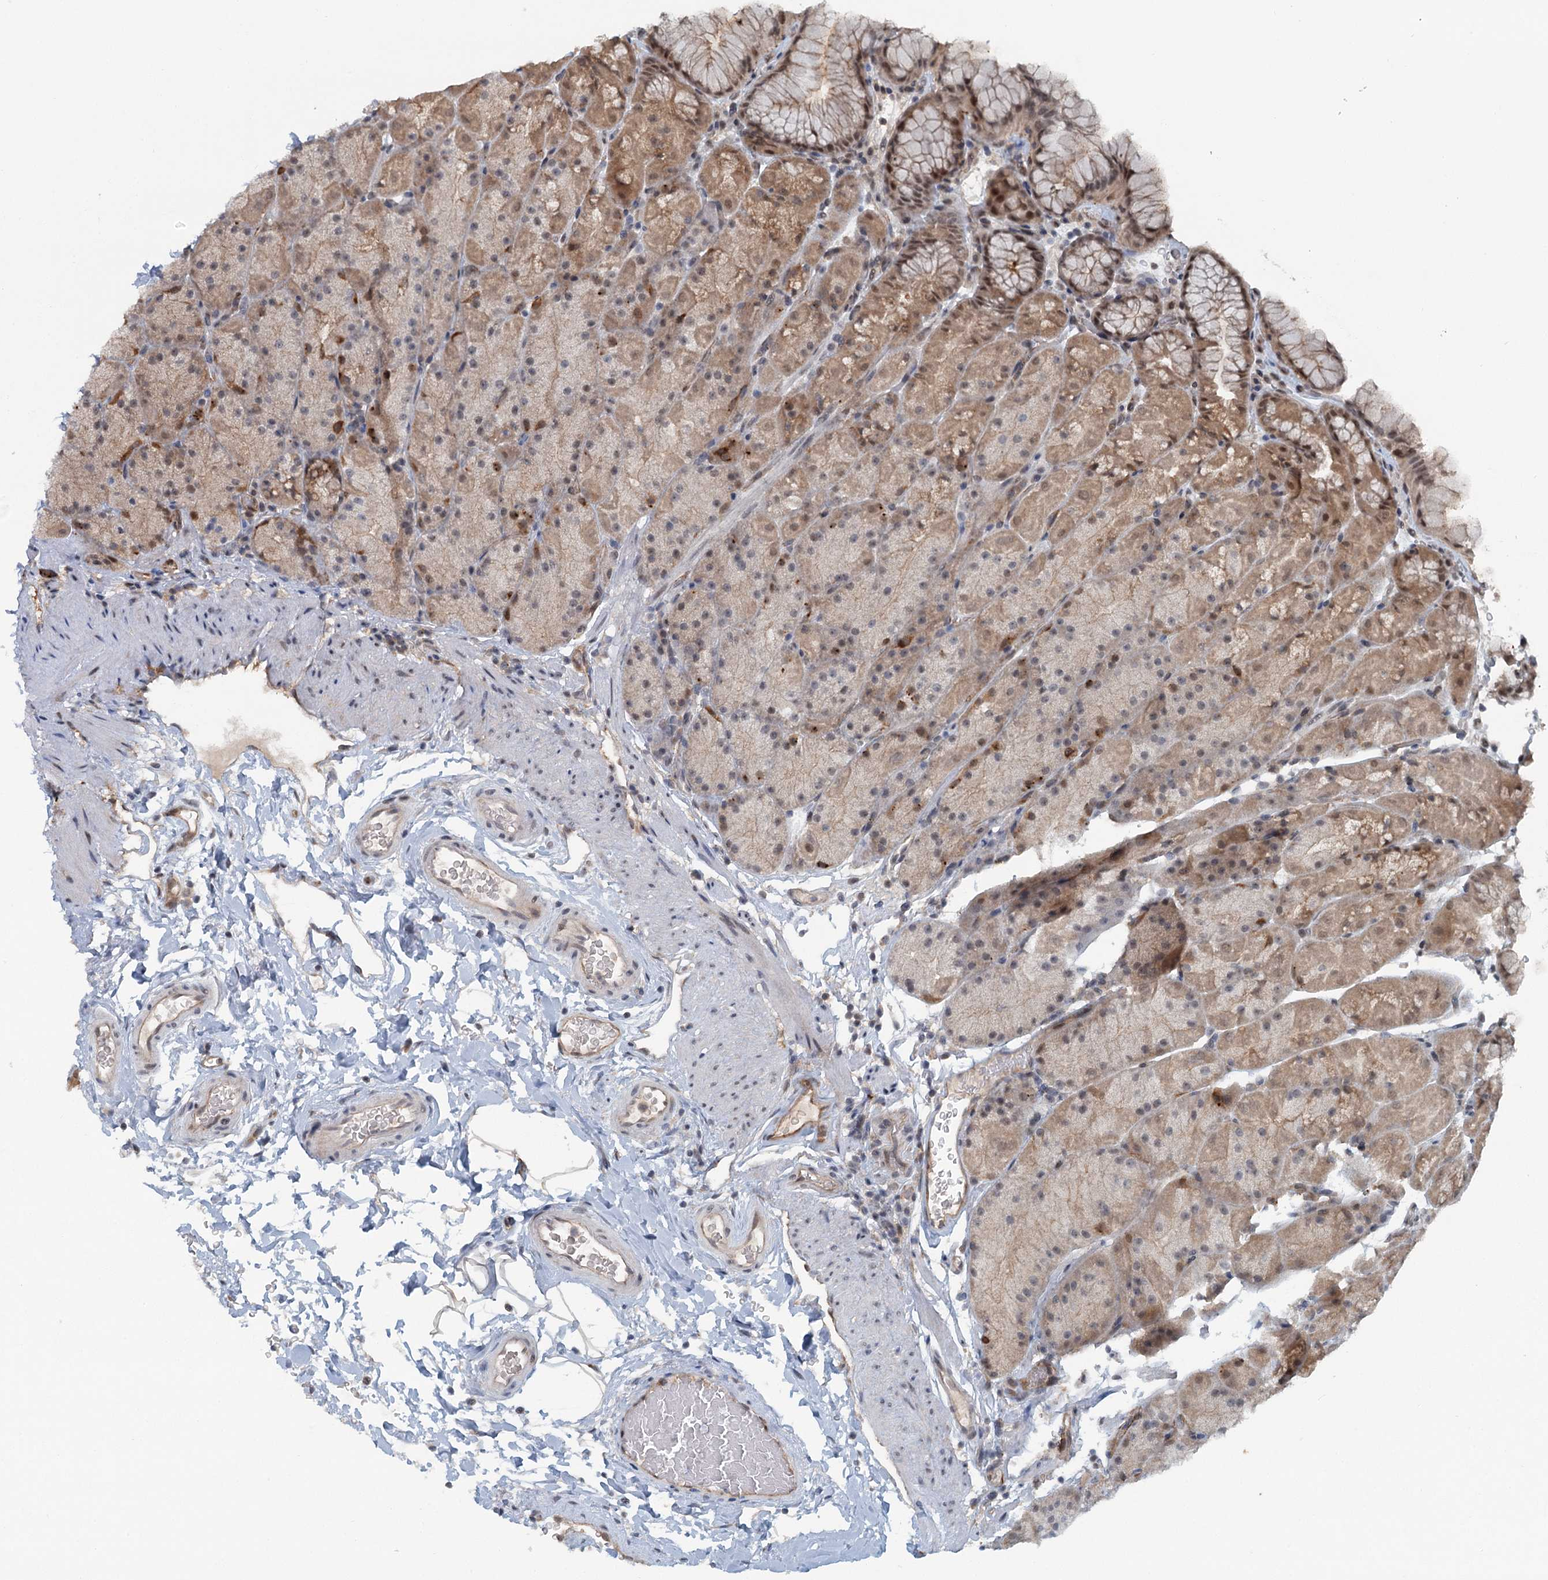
{"staining": {"intensity": "moderate", "quantity": ">75%", "location": "cytoplasmic/membranous,nuclear"}, "tissue": "stomach", "cell_type": "Glandular cells", "image_type": "normal", "snomed": [{"axis": "morphology", "description": "Normal tissue, NOS"}, {"axis": "topography", "description": "Stomach, upper"}, {"axis": "topography", "description": "Stomach, lower"}], "caption": "This histopathology image demonstrates immunohistochemistry staining of normal stomach, with medium moderate cytoplasmic/membranous,nuclear staining in approximately >75% of glandular cells.", "gene": "TAS2R42", "patient": {"sex": "male", "age": 67}}